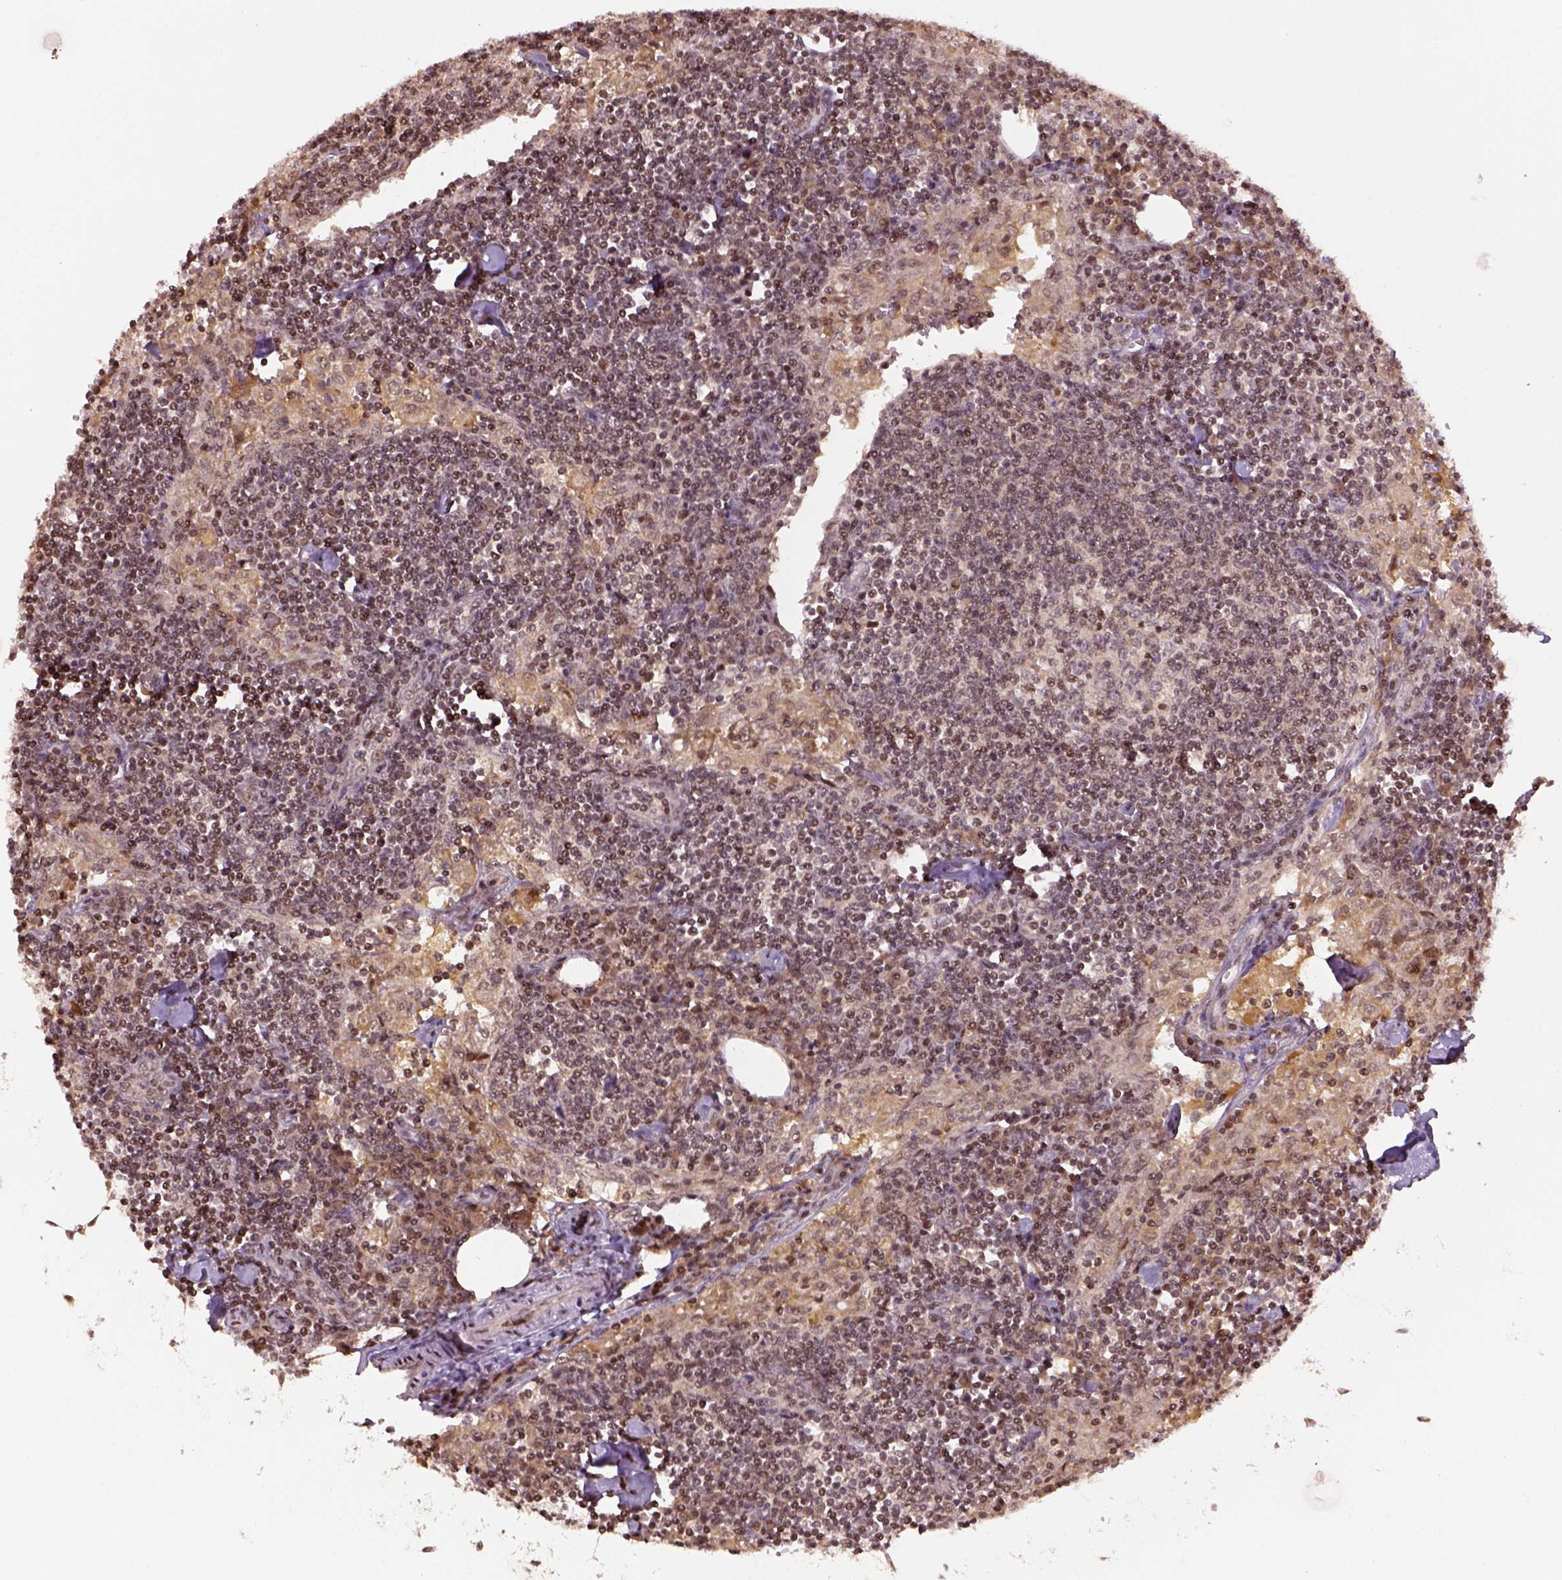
{"staining": {"intensity": "moderate", "quantity": "25%-75%", "location": "nuclear"}, "tissue": "lymph node", "cell_type": "Germinal center cells", "image_type": "normal", "snomed": [{"axis": "morphology", "description": "Normal tissue, NOS"}, {"axis": "topography", "description": "Lymph node"}], "caption": "Approximately 25%-75% of germinal center cells in unremarkable human lymph node exhibit moderate nuclear protein staining as visualized by brown immunohistochemical staining.", "gene": "GOT1", "patient": {"sex": "male", "age": 55}}